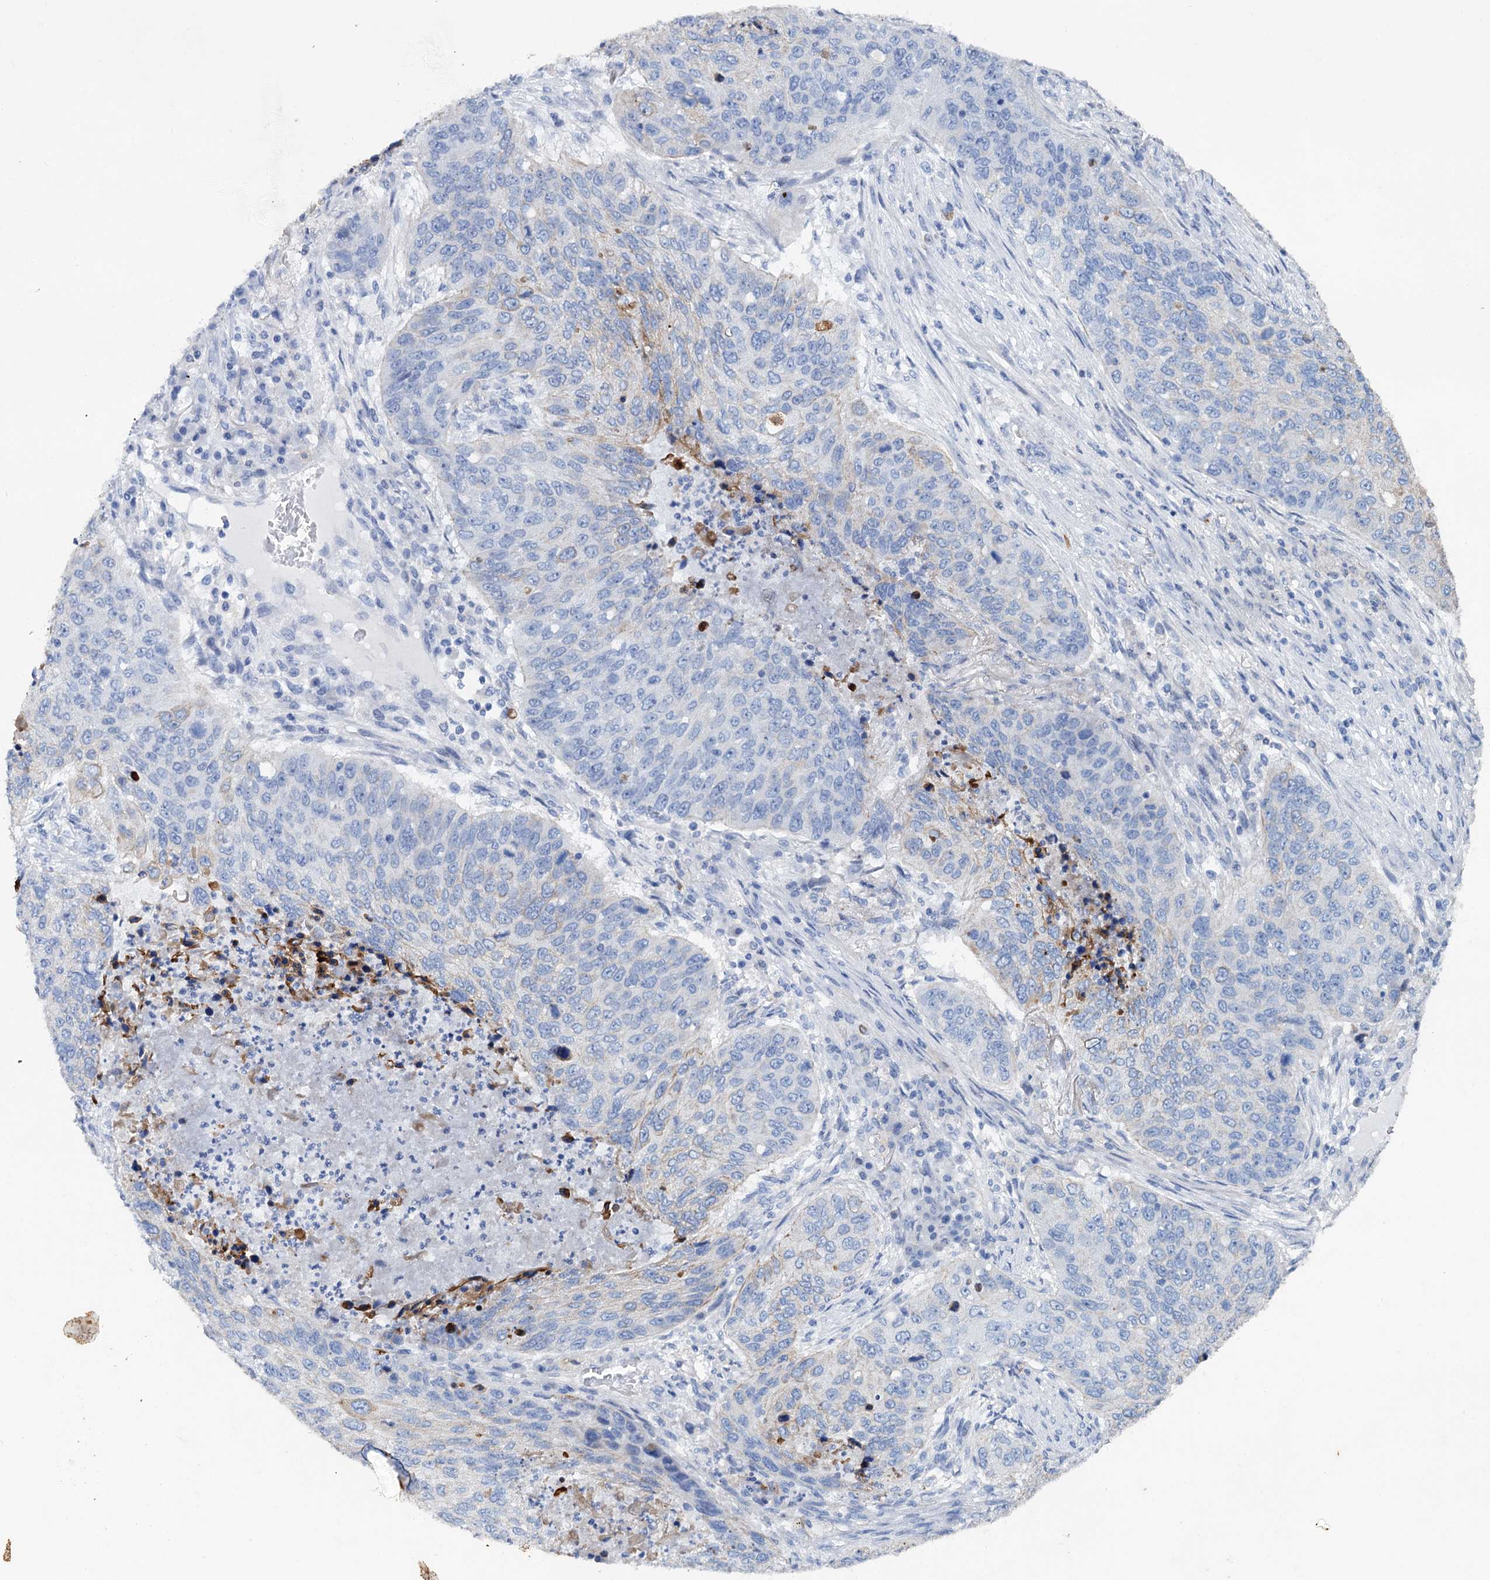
{"staining": {"intensity": "negative", "quantity": "none", "location": "none"}, "tissue": "lung cancer", "cell_type": "Tumor cells", "image_type": "cancer", "snomed": [{"axis": "morphology", "description": "Squamous cell carcinoma, NOS"}, {"axis": "topography", "description": "Lung"}], "caption": "Immunohistochemistry (IHC) photomicrograph of neoplastic tissue: lung cancer stained with DAB demonstrates no significant protein expression in tumor cells.", "gene": "FAAP20", "patient": {"sex": "female", "age": 63}}